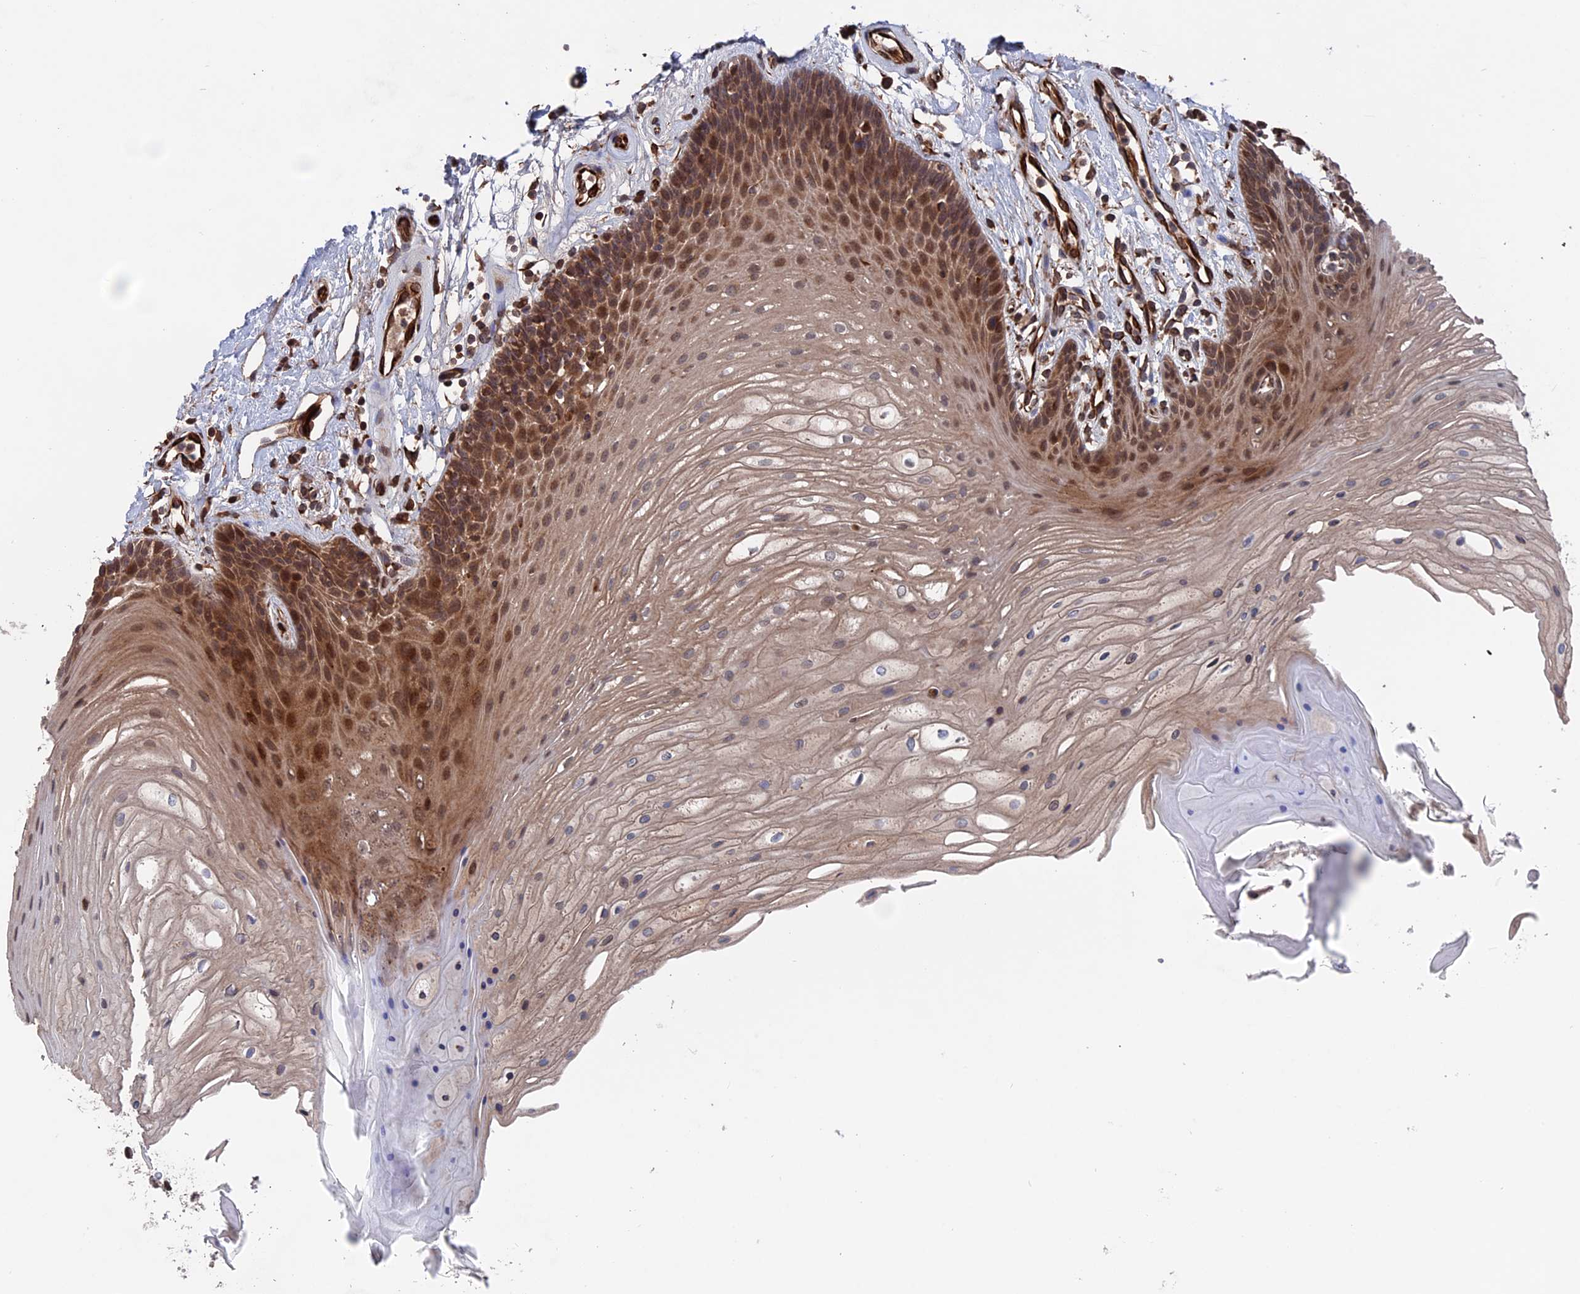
{"staining": {"intensity": "moderate", "quantity": "25%-75%", "location": "cytoplasmic/membranous,nuclear"}, "tissue": "oral mucosa", "cell_type": "Squamous epithelial cells", "image_type": "normal", "snomed": [{"axis": "morphology", "description": "Normal tissue, NOS"}, {"axis": "topography", "description": "Oral tissue"}], "caption": "Immunohistochemical staining of normal human oral mucosa exhibits moderate cytoplasmic/membranous,nuclear protein expression in about 25%-75% of squamous epithelial cells.", "gene": "PLA2G15", "patient": {"sex": "female", "age": 80}}